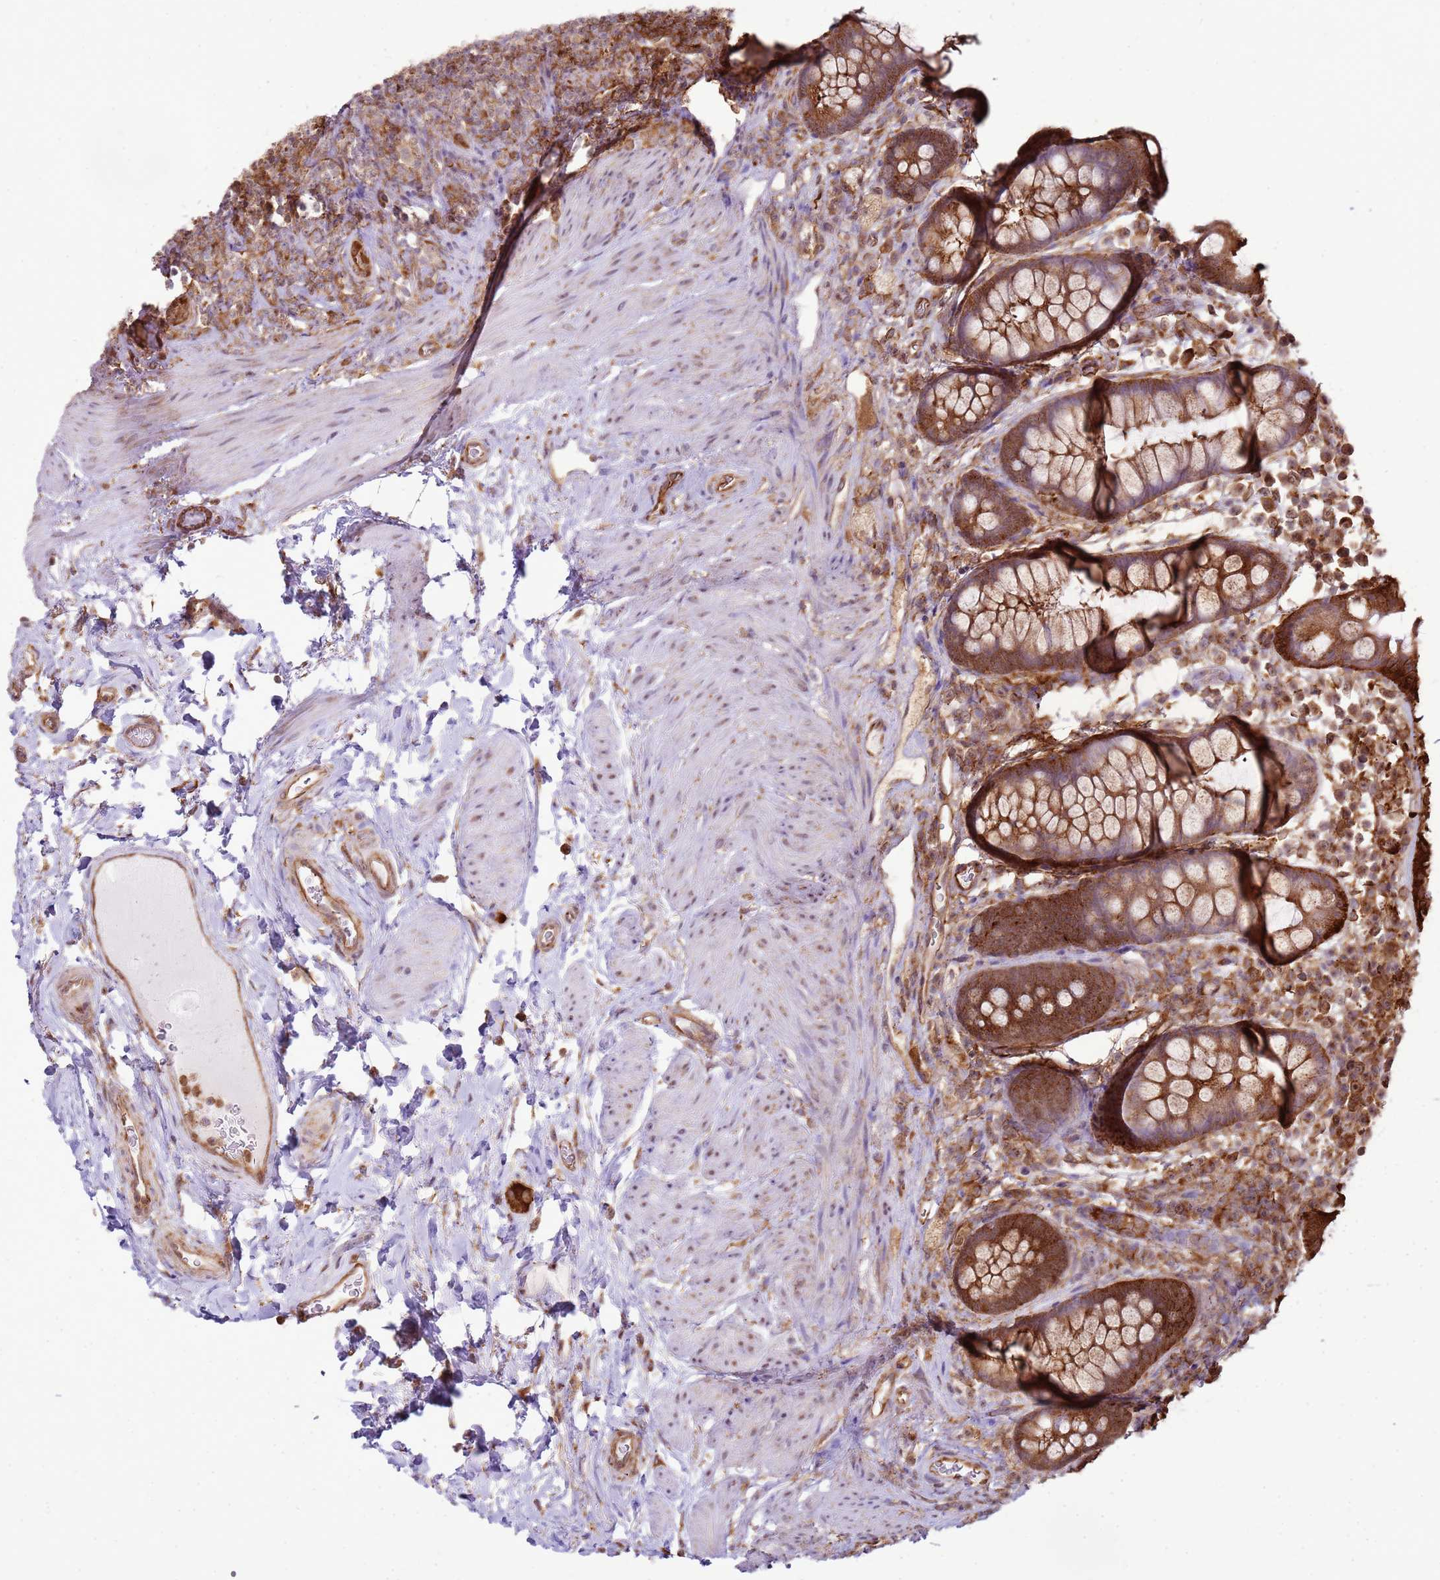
{"staining": {"intensity": "strong", "quantity": ">75%", "location": "cytoplasmic/membranous"}, "tissue": "rectum", "cell_type": "Glandular cells", "image_type": "normal", "snomed": [{"axis": "morphology", "description": "Normal tissue, NOS"}, {"axis": "topography", "description": "Rectum"}, {"axis": "topography", "description": "Peripheral nerve tissue"}], "caption": "A high-resolution photomicrograph shows immunohistochemistry staining of benign rectum, which exhibits strong cytoplasmic/membranous staining in approximately >75% of glandular cells.", "gene": "GABRE", "patient": {"sex": "female", "age": 69}}